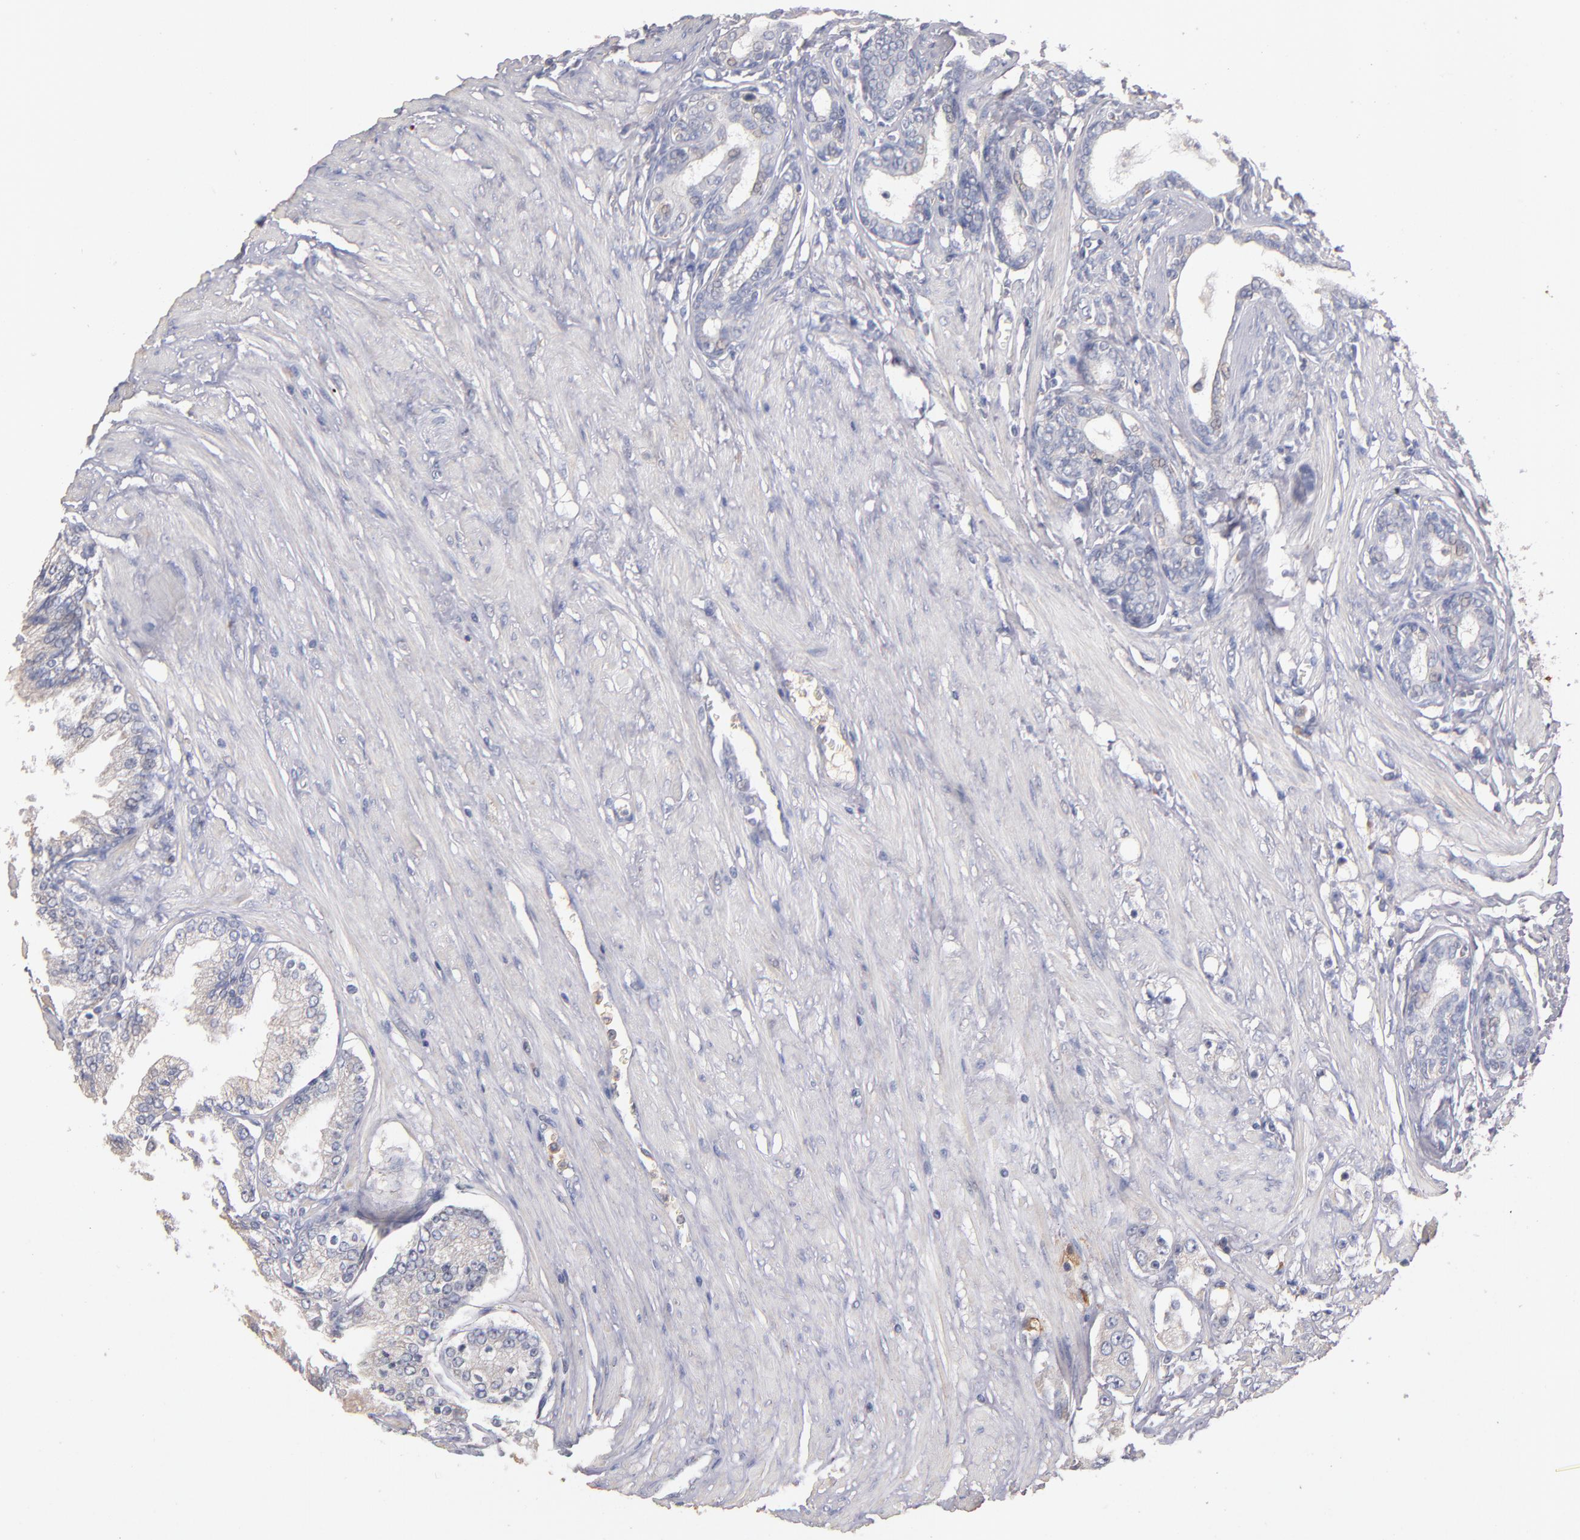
{"staining": {"intensity": "weak", "quantity": "<25%", "location": "cytoplasmic/membranous"}, "tissue": "prostate cancer", "cell_type": "Tumor cells", "image_type": "cancer", "snomed": [{"axis": "morphology", "description": "Adenocarcinoma, Medium grade"}, {"axis": "topography", "description": "Prostate"}], "caption": "IHC image of neoplastic tissue: human prostate cancer (medium-grade adenocarcinoma) stained with DAB (3,3'-diaminobenzidine) displays no significant protein expression in tumor cells. (Brightfield microscopy of DAB (3,3'-diaminobenzidine) immunohistochemistry (IHC) at high magnification).", "gene": "DACT1", "patient": {"sex": "male", "age": 72}}